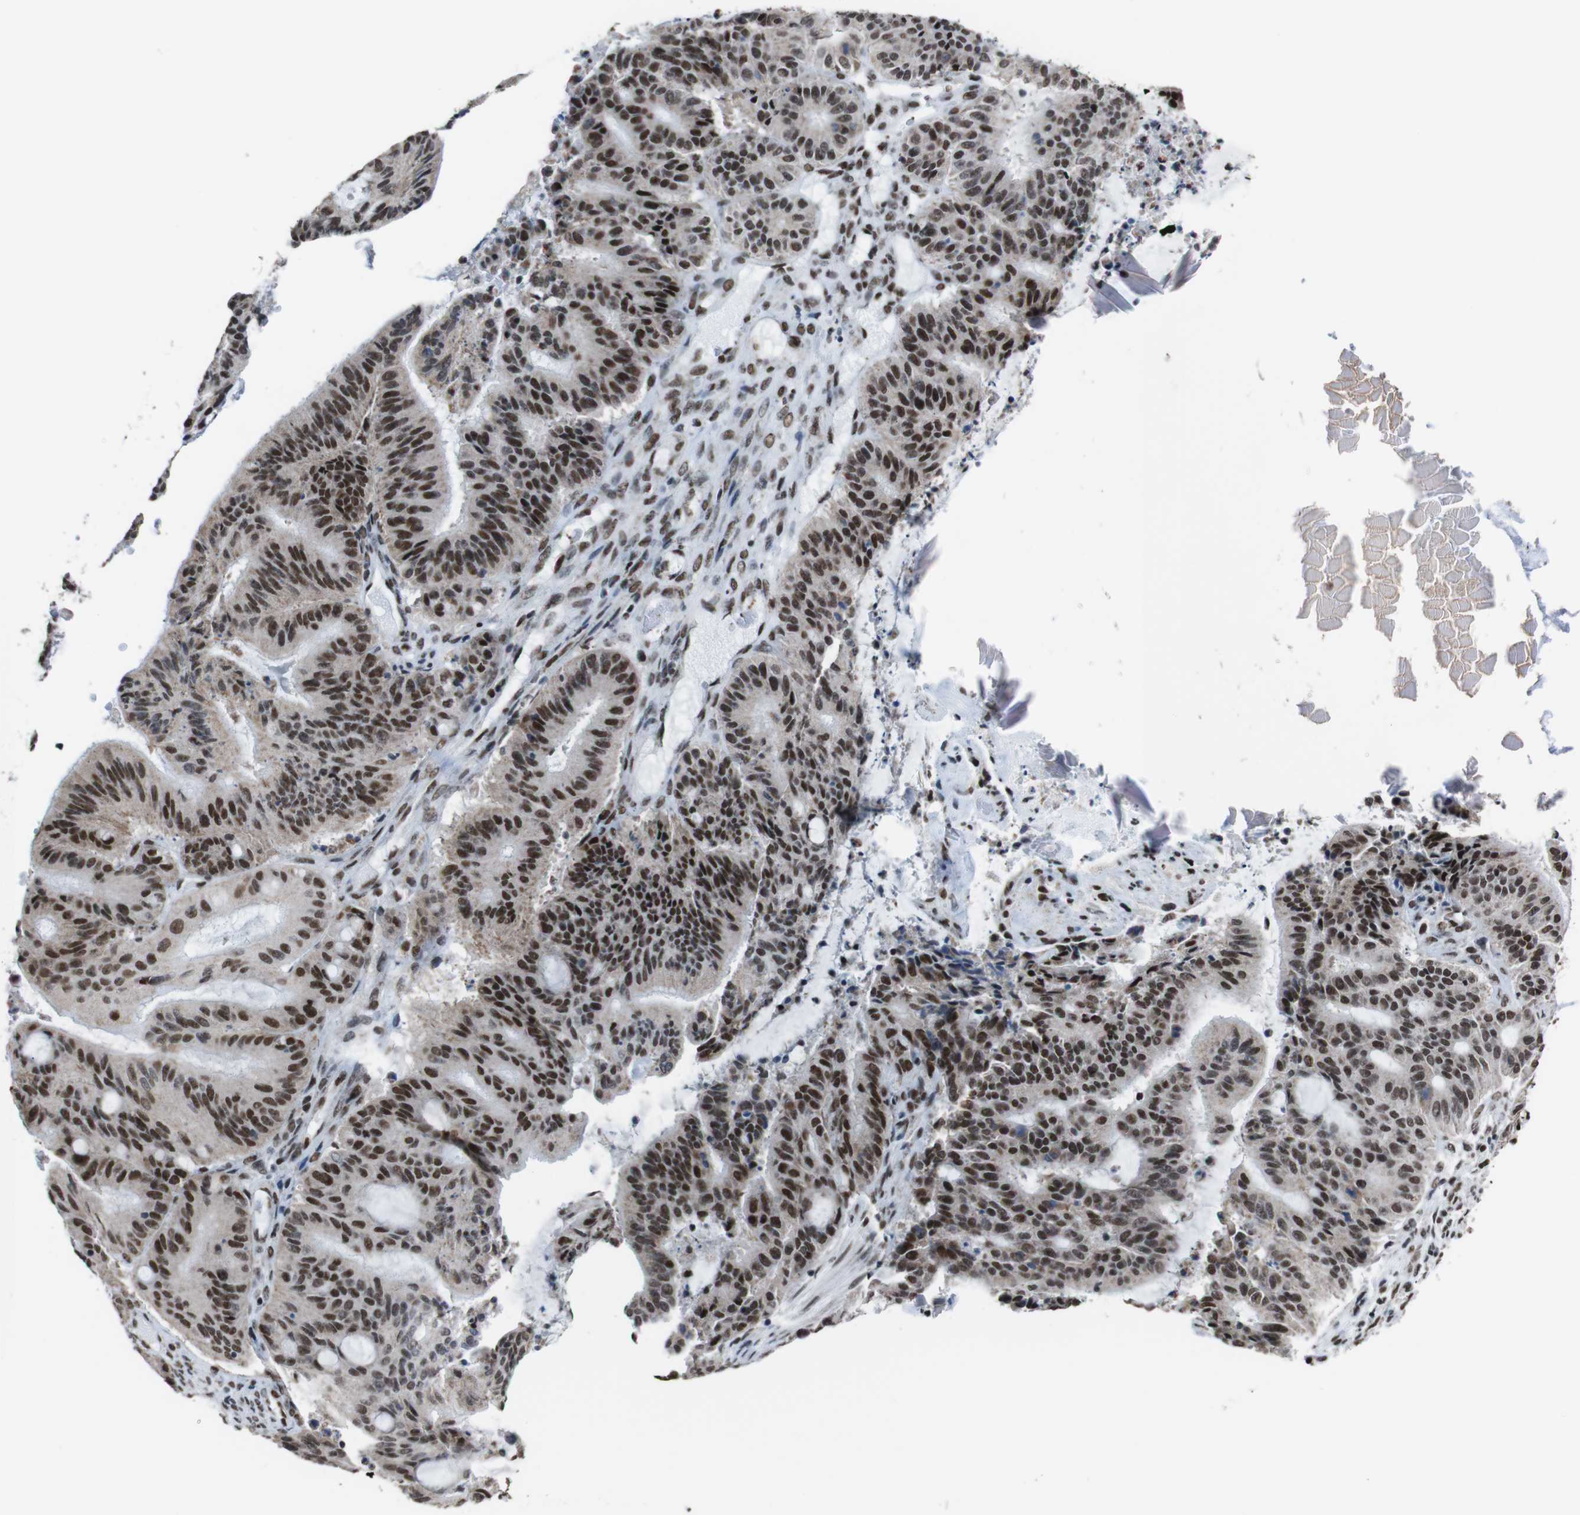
{"staining": {"intensity": "strong", "quantity": ">75%", "location": "nuclear"}, "tissue": "liver cancer", "cell_type": "Tumor cells", "image_type": "cancer", "snomed": [{"axis": "morphology", "description": "Cholangiocarcinoma"}, {"axis": "topography", "description": "Liver"}], "caption": "Tumor cells reveal strong nuclear expression in approximately >75% of cells in liver cholangiocarcinoma.", "gene": "ROMO1", "patient": {"sex": "female", "age": 73}}